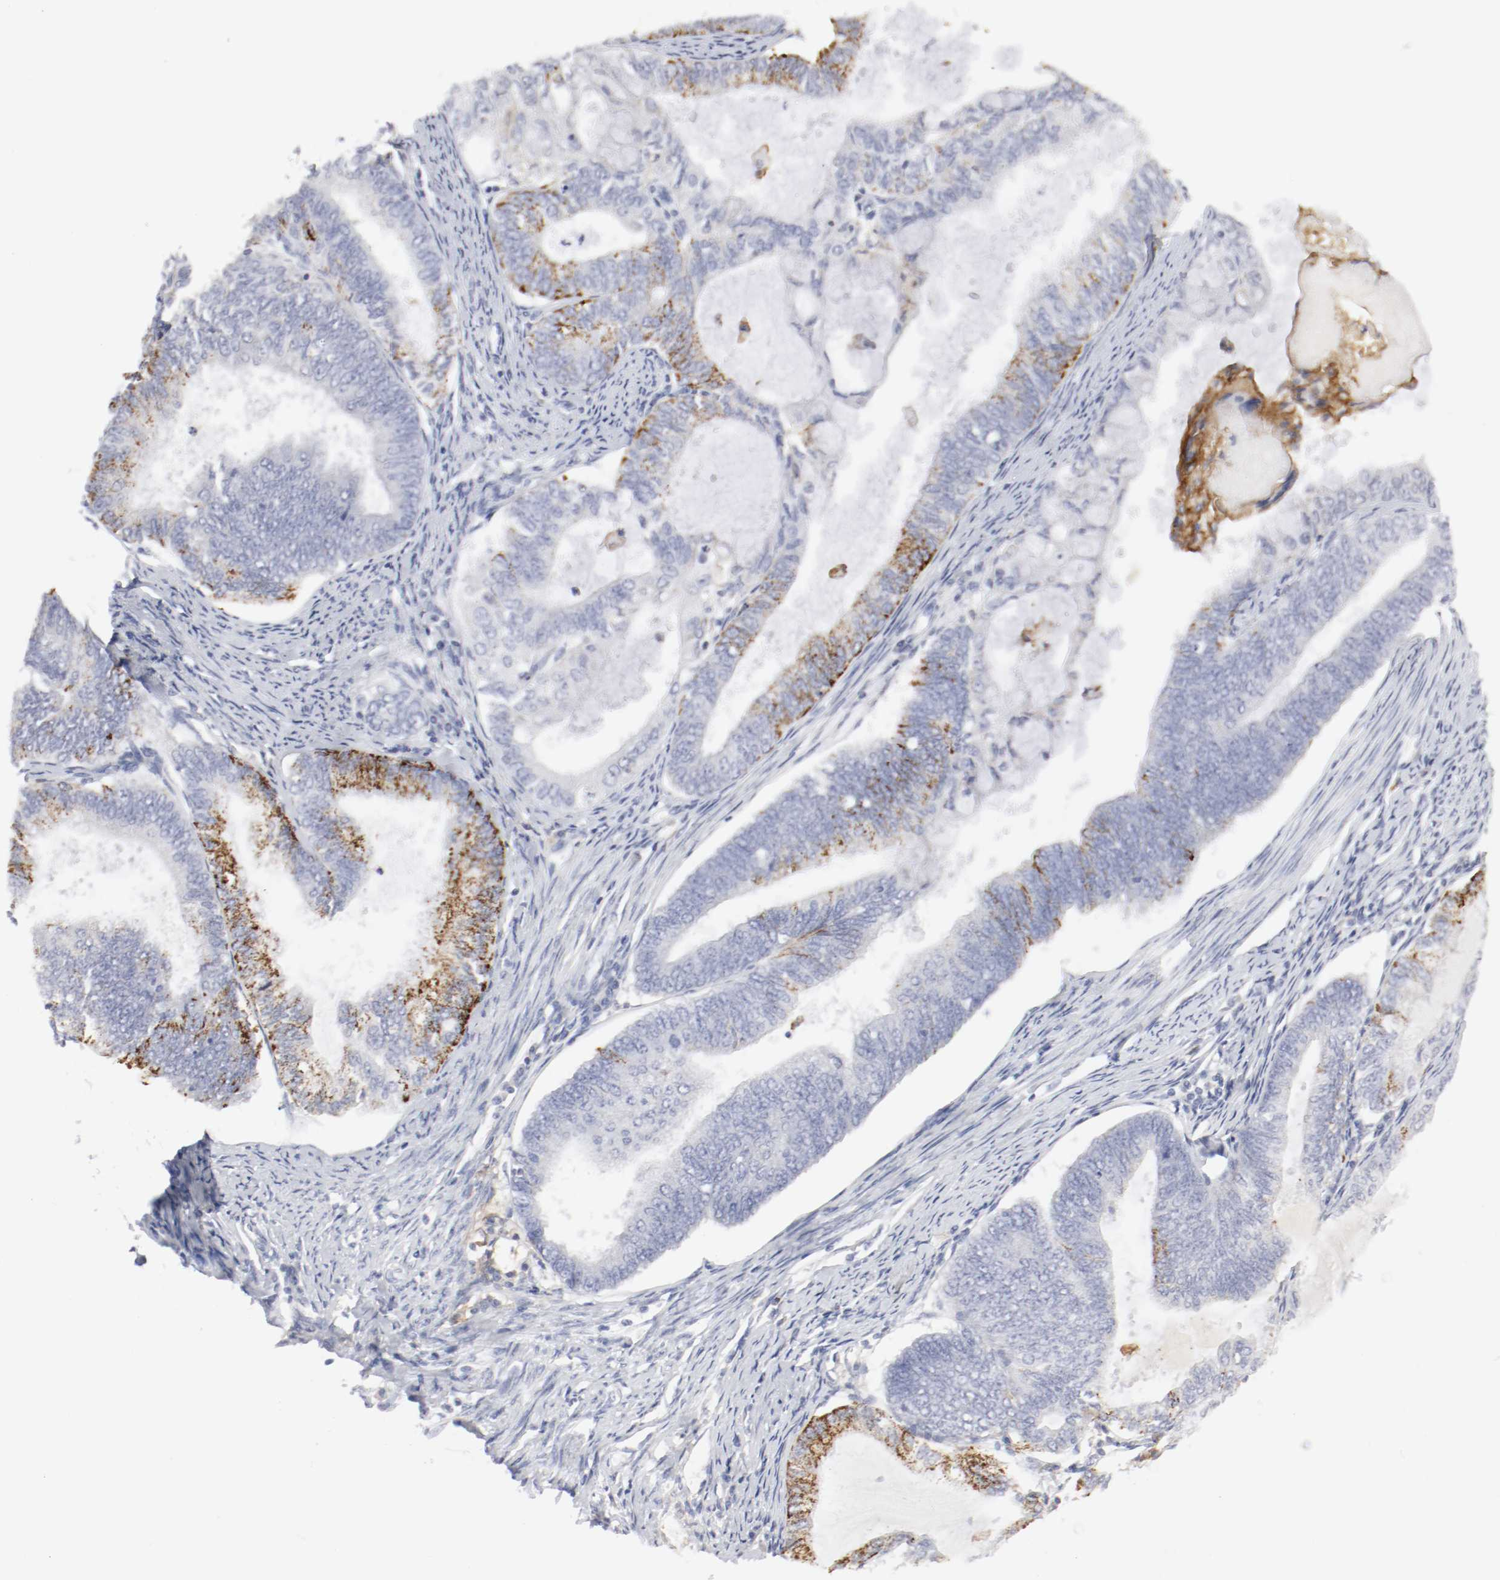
{"staining": {"intensity": "strong", "quantity": "<25%", "location": "cytoplasmic/membranous"}, "tissue": "endometrial cancer", "cell_type": "Tumor cells", "image_type": "cancer", "snomed": [{"axis": "morphology", "description": "Adenocarcinoma, NOS"}, {"axis": "topography", "description": "Endometrium"}], "caption": "Immunohistochemistry staining of endometrial cancer, which exhibits medium levels of strong cytoplasmic/membranous staining in approximately <25% of tumor cells indicating strong cytoplasmic/membranous protein staining. The staining was performed using DAB (3,3'-diaminobenzidine) (brown) for protein detection and nuclei were counterstained in hematoxylin (blue).", "gene": "ITGAX", "patient": {"sex": "female", "age": 86}}